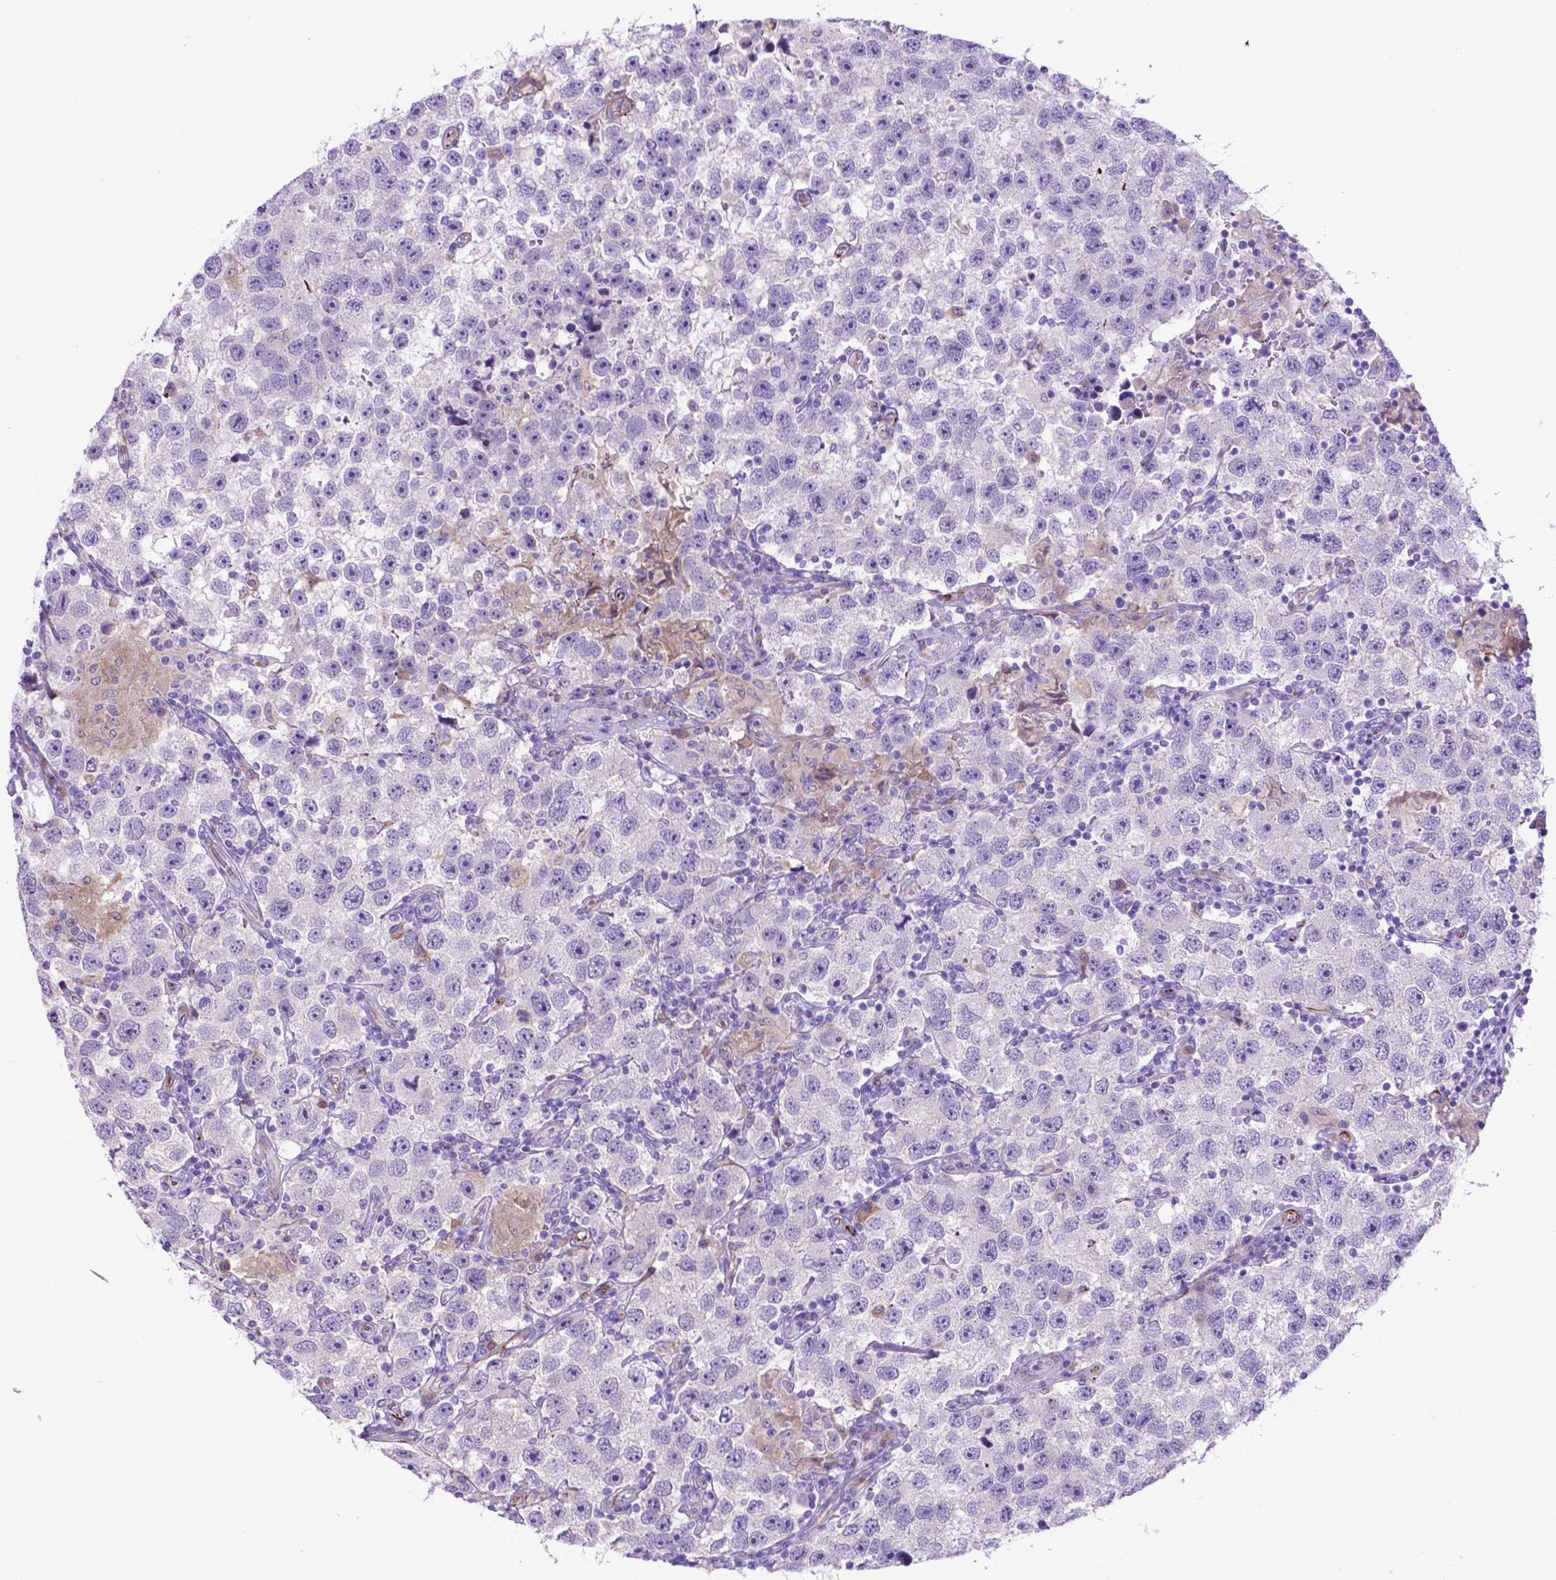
{"staining": {"intensity": "negative", "quantity": "none", "location": "none"}, "tissue": "testis cancer", "cell_type": "Tumor cells", "image_type": "cancer", "snomed": [{"axis": "morphology", "description": "Seminoma, NOS"}, {"axis": "topography", "description": "Testis"}], "caption": "Protein analysis of seminoma (testis) exhibits no significant staining in tumor cells.", "gene": "LZTR1", "patient": {"sex": "male", "age": 26}}